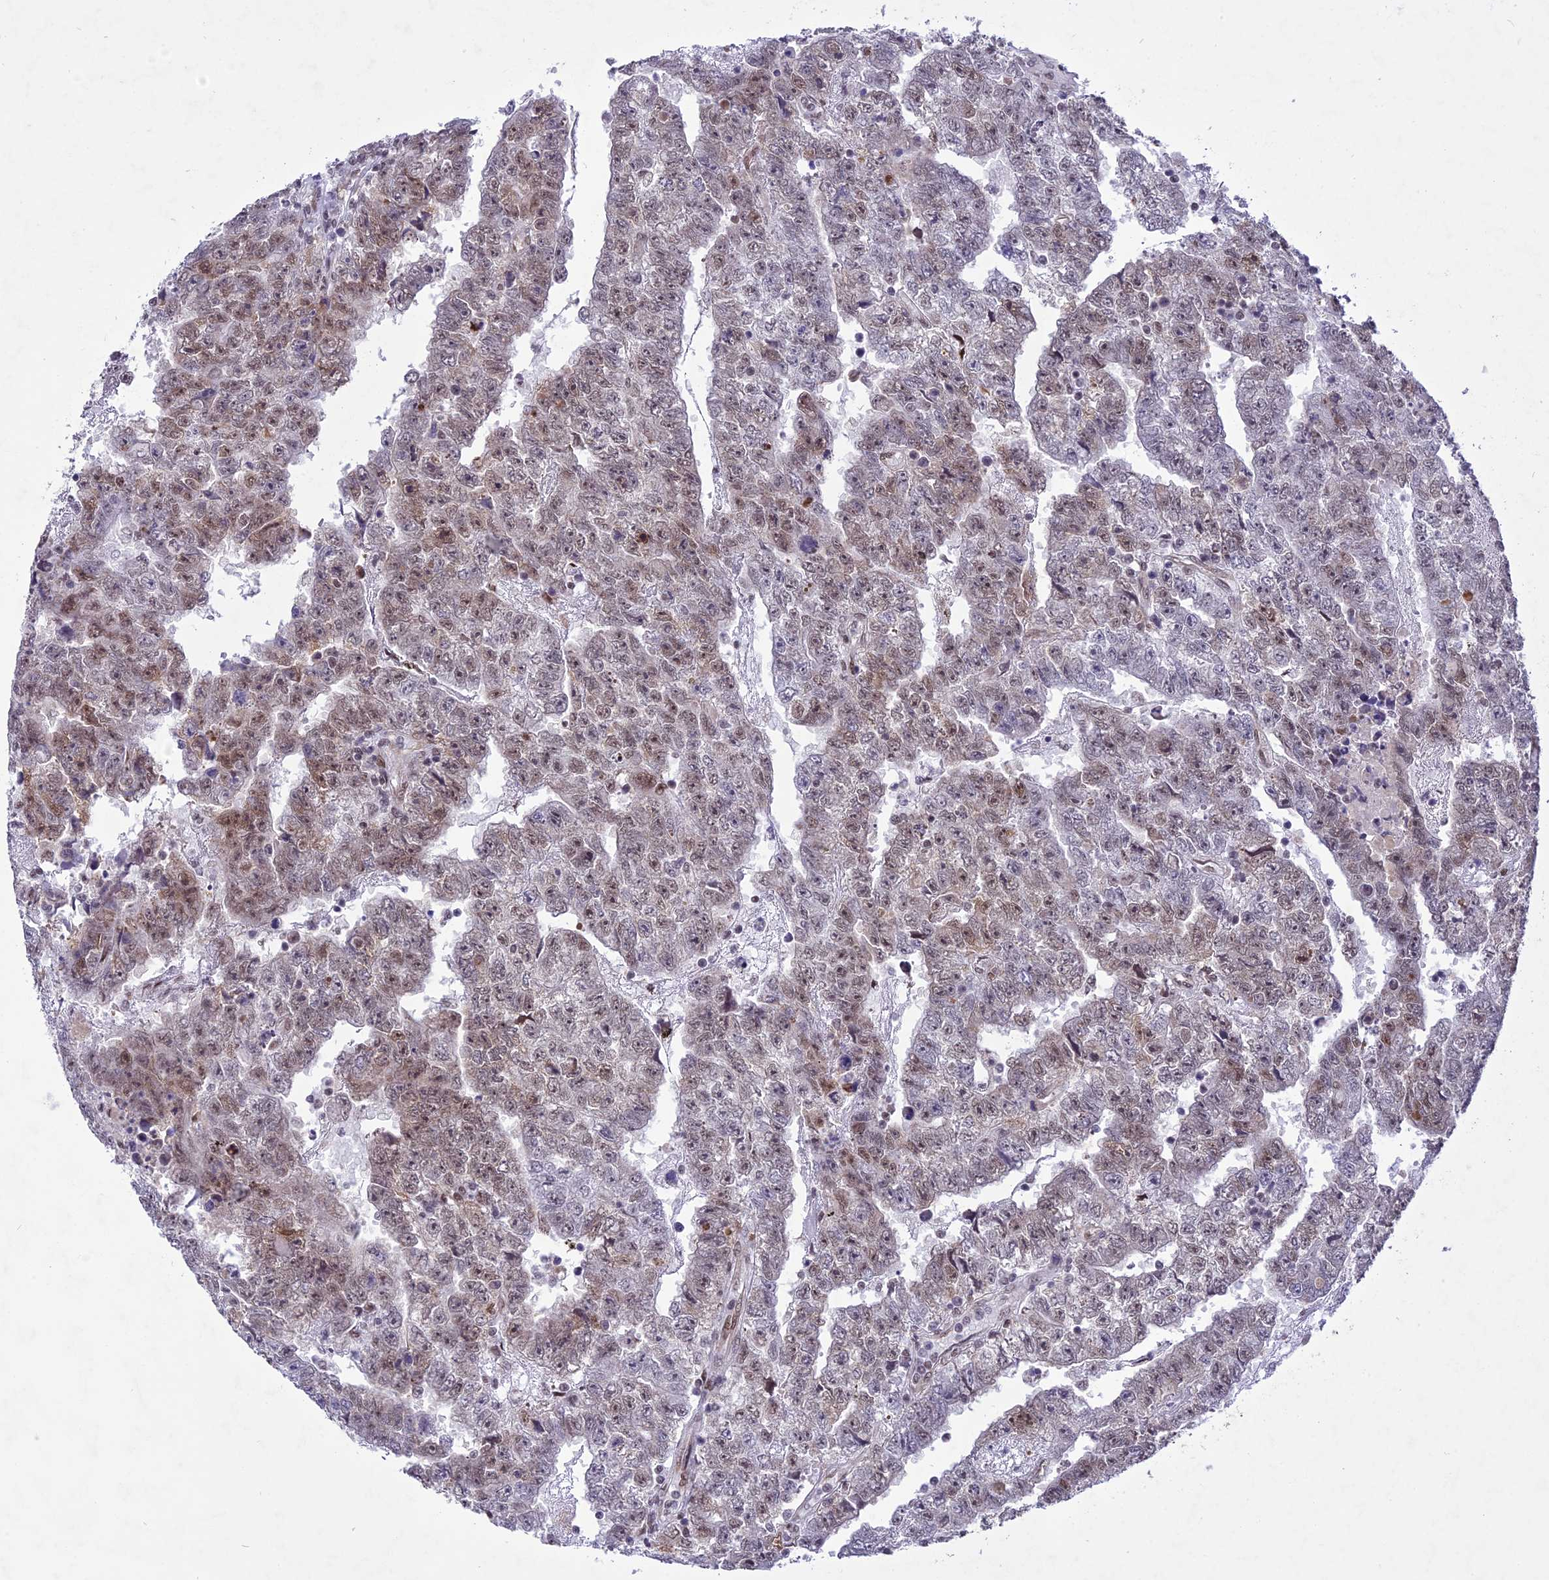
{"staining": {"intensity": "weak", "quantity": "25%-75%", "location": "nuclear"}, "tissue": "testis cancer", "cell_type": "Tumor cells", "image_type": "cancer", "snomed": [{"axis": "morphology", "description": "Carcinoma, Embryonal, NOS"}, {"axis": "topography", "description": "Testis"}], "caption": "The micrograph reveals staining of testis embryonal carcinoma, revealing weak nuclear protein staining (brown color) within tumor cells. The protein is shown in brown color, while the nuclei are stained blue.", "gene": "DDX1", "patient": {"sex": "male", "age": 25}}